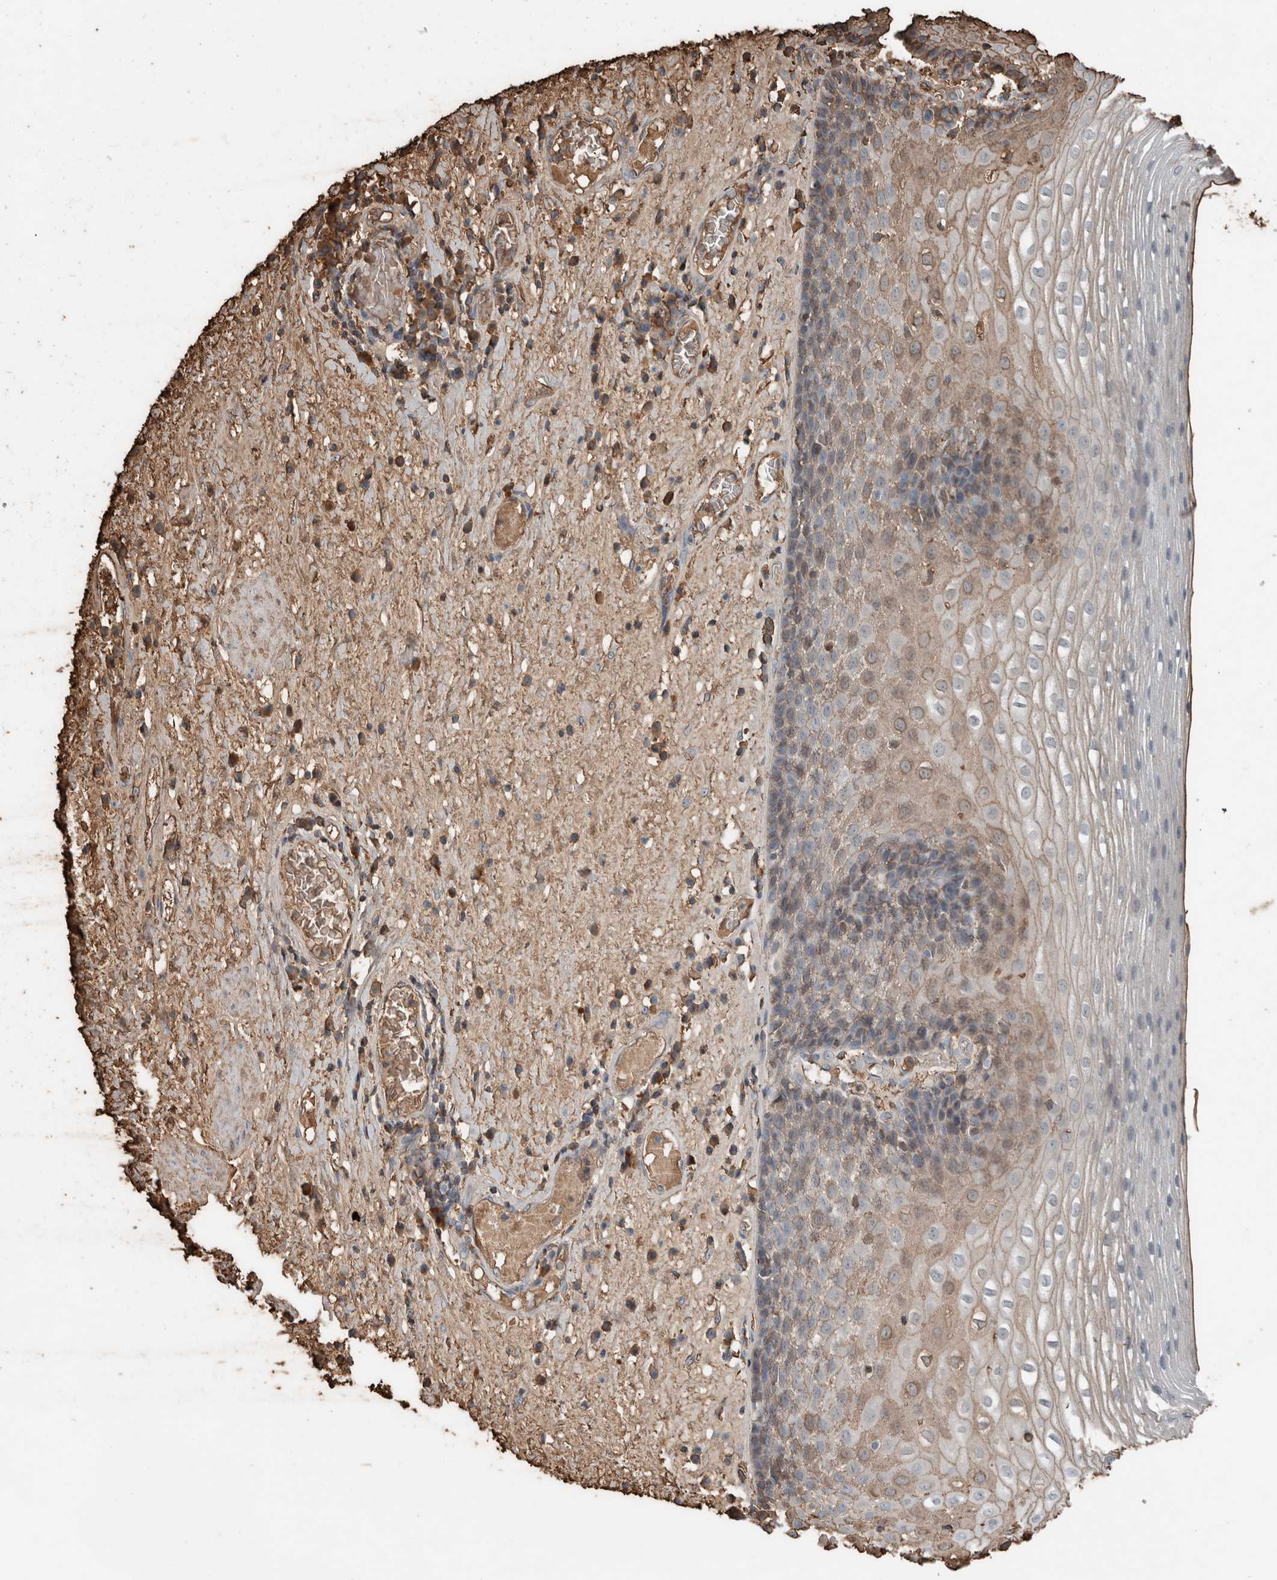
{"staining": {"intensity": "moderate", "quantity": "25%-75%", "location": "cytoplasmic/membranous"}, "tissue": "esophagus", "cell_type": "Squamous epithelial cells", "image_type": "normal", "snomed": [{"axis": "morphology", "description": "Normal tissue, NOS"}, {"axis": "morphology", "description": "Adenocarcinoma, NOS"}, {"axis": "topography", "description": "Esophagus"}], "caption": "Immunohistochemistry (IHC) histopathology image of benign esophagus: esophagus stained using immunohistochemistry (IHC) shows medium levels of moderate protein expression localized specifically in the cytoplasmic/membranous of squamous epithelial cells, appearing as a cytoplasmic/membranous brown color.", "gene": "USP34", "patient": {"sex": "male", "age": 62}}